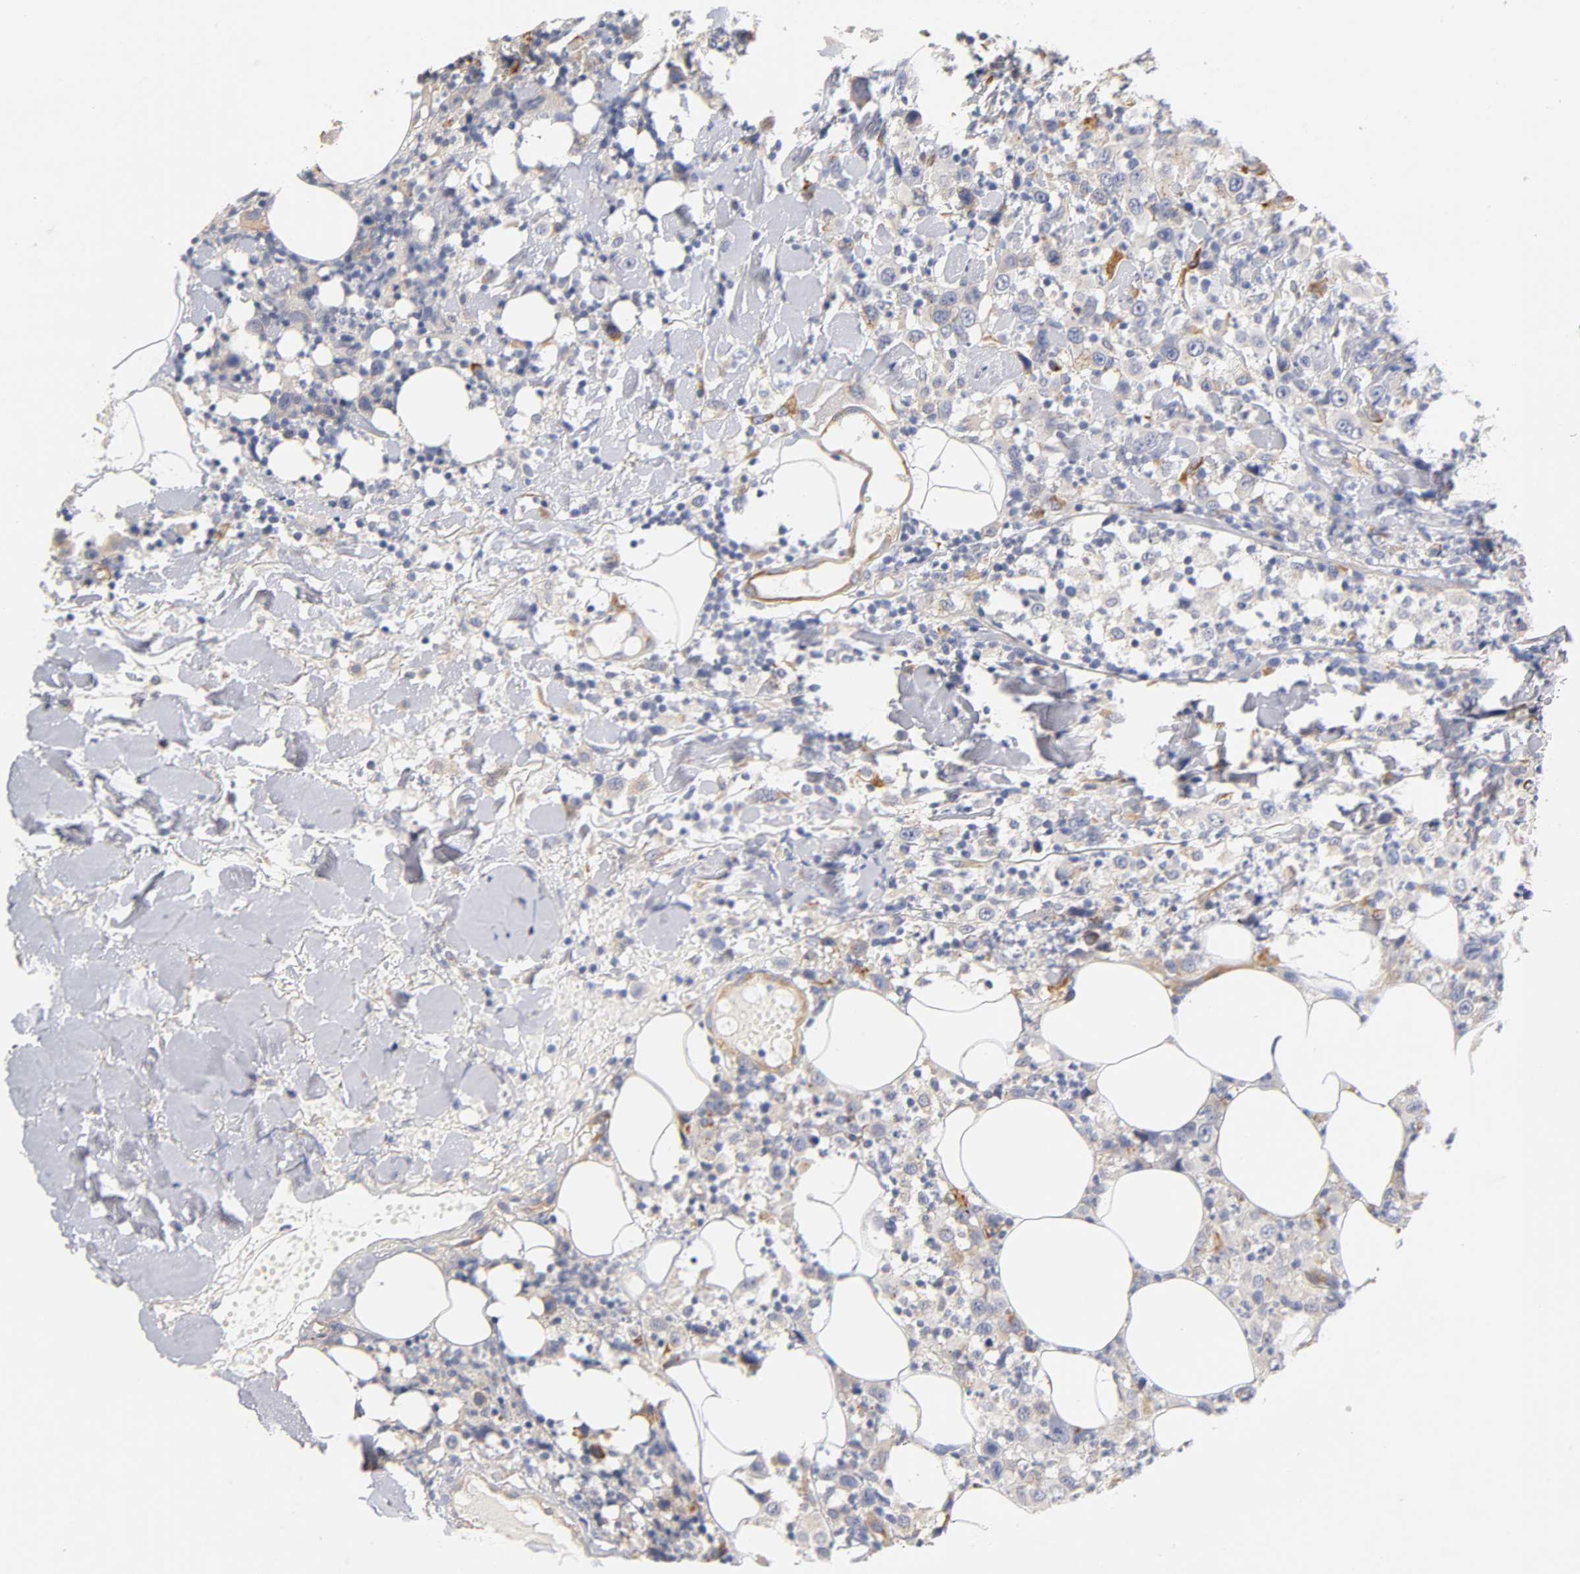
{"staining": {"intensity": "negative", "quantity": "none", "location": "none"}, "tissue": "thyroid cancer", "cell_type": "Tumor cells", "image_type": "cancer", "snomed": [{"axis": "morphology", "description": "Carcinoma, NOS"}, {"axis": "topography", "description": "Thyroid gland"}], "caption": "Histopathology image shows no significant protein positivity in tumor cells of thyroid carcinoma.", "gene": "LAMB1", "patient": {"sex": "female", "age": 77}}